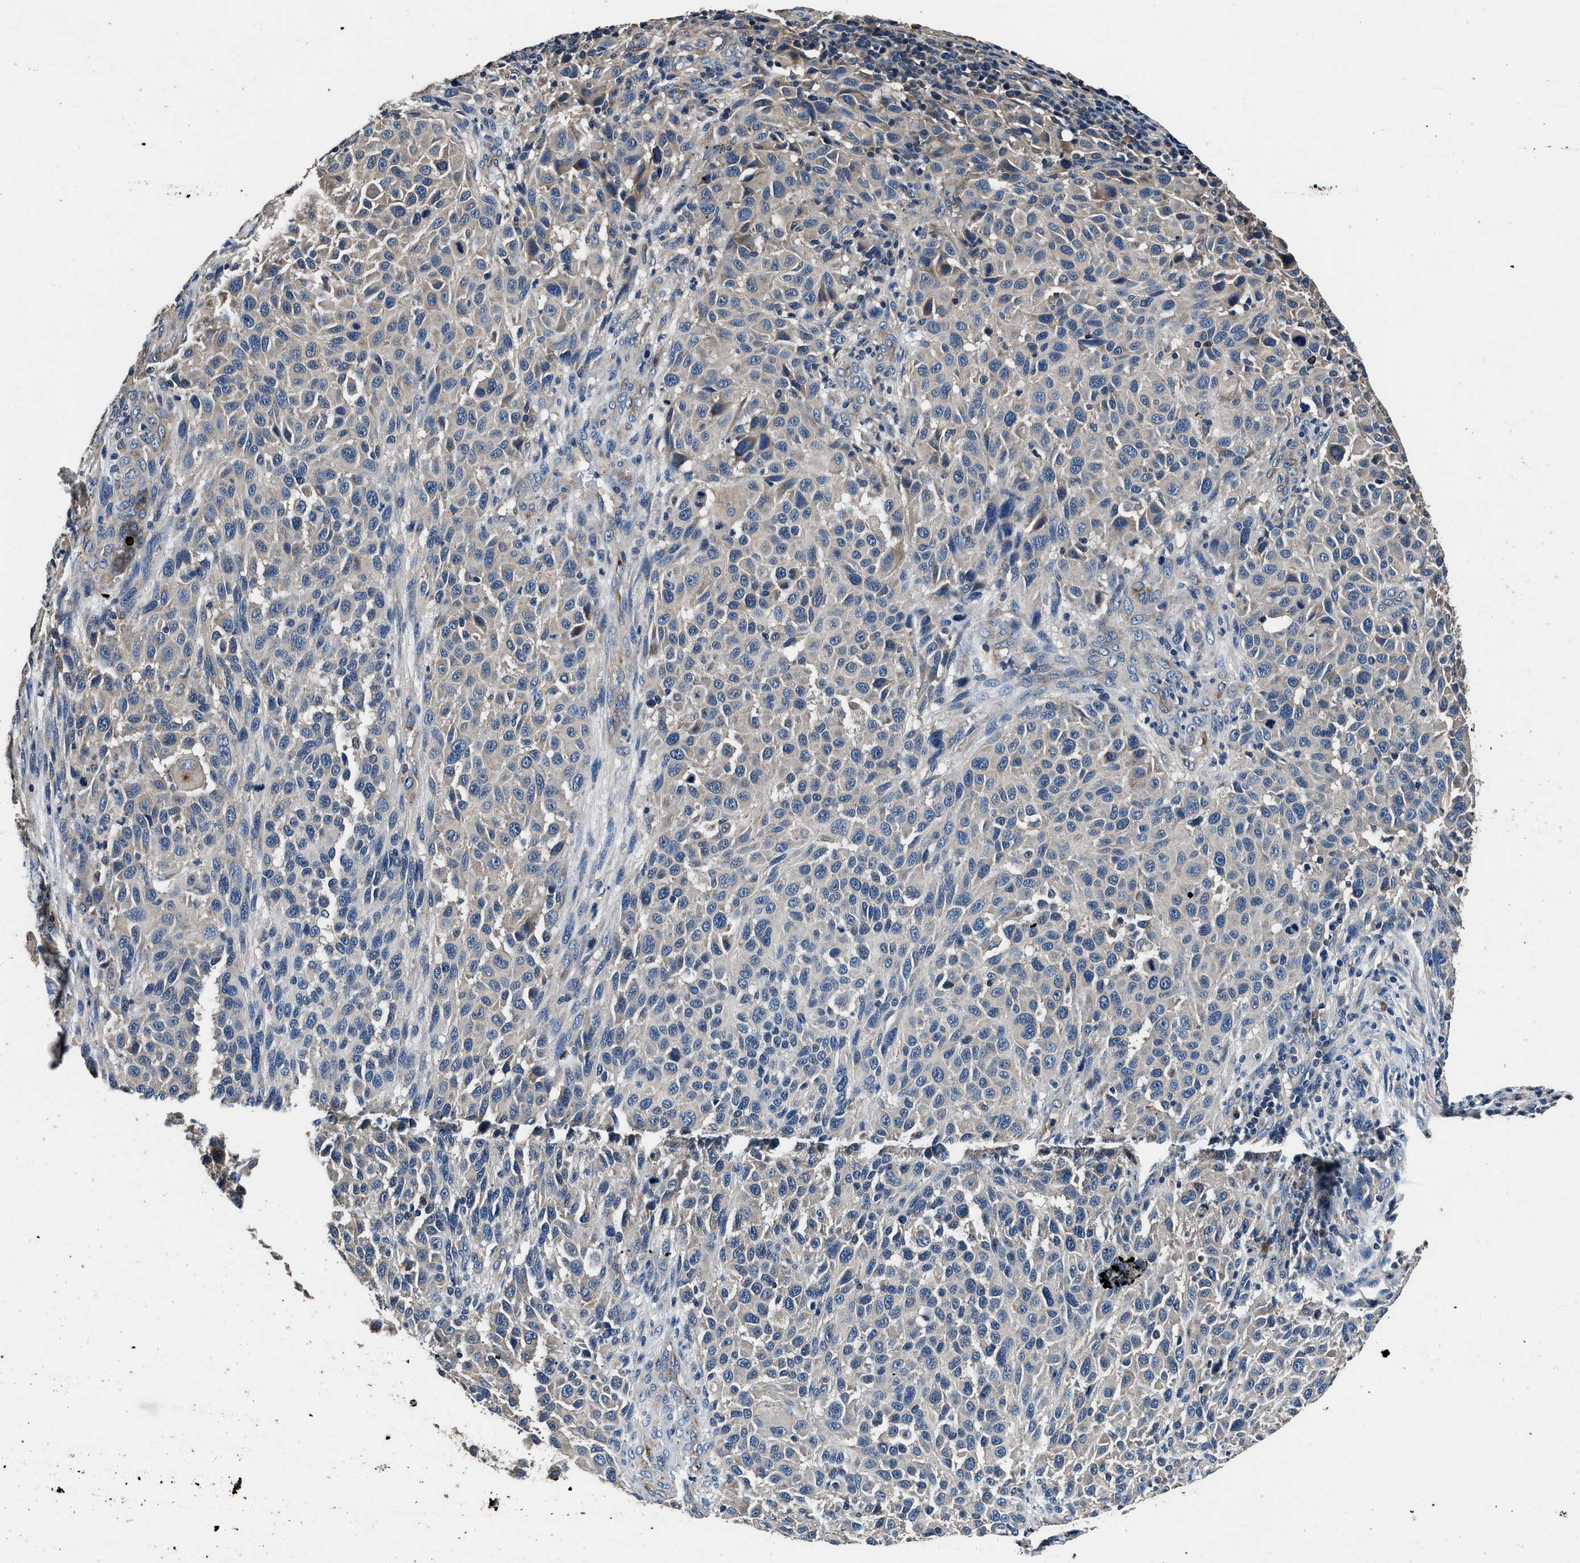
{"staining": {"intensity": "weak", "quantity": "<25%", "location": "cytoplasmic/membranous"}, "tissue": "melanoma", "cell_type": "Tumor cells", "image_type": "cancer", "snomed": [{"axis": "morphology", "description": "Malignant melanoma, Metastatic site"}, {"axis": "topography", "description": "Lymph node"}], "caption": "Human malignant melanoma (metastatic site) stained for a protein using IHC reveals no expression in tumor cells.", "gene": "DHRS7B", "patient": {"sex": "male", "age": 61}}